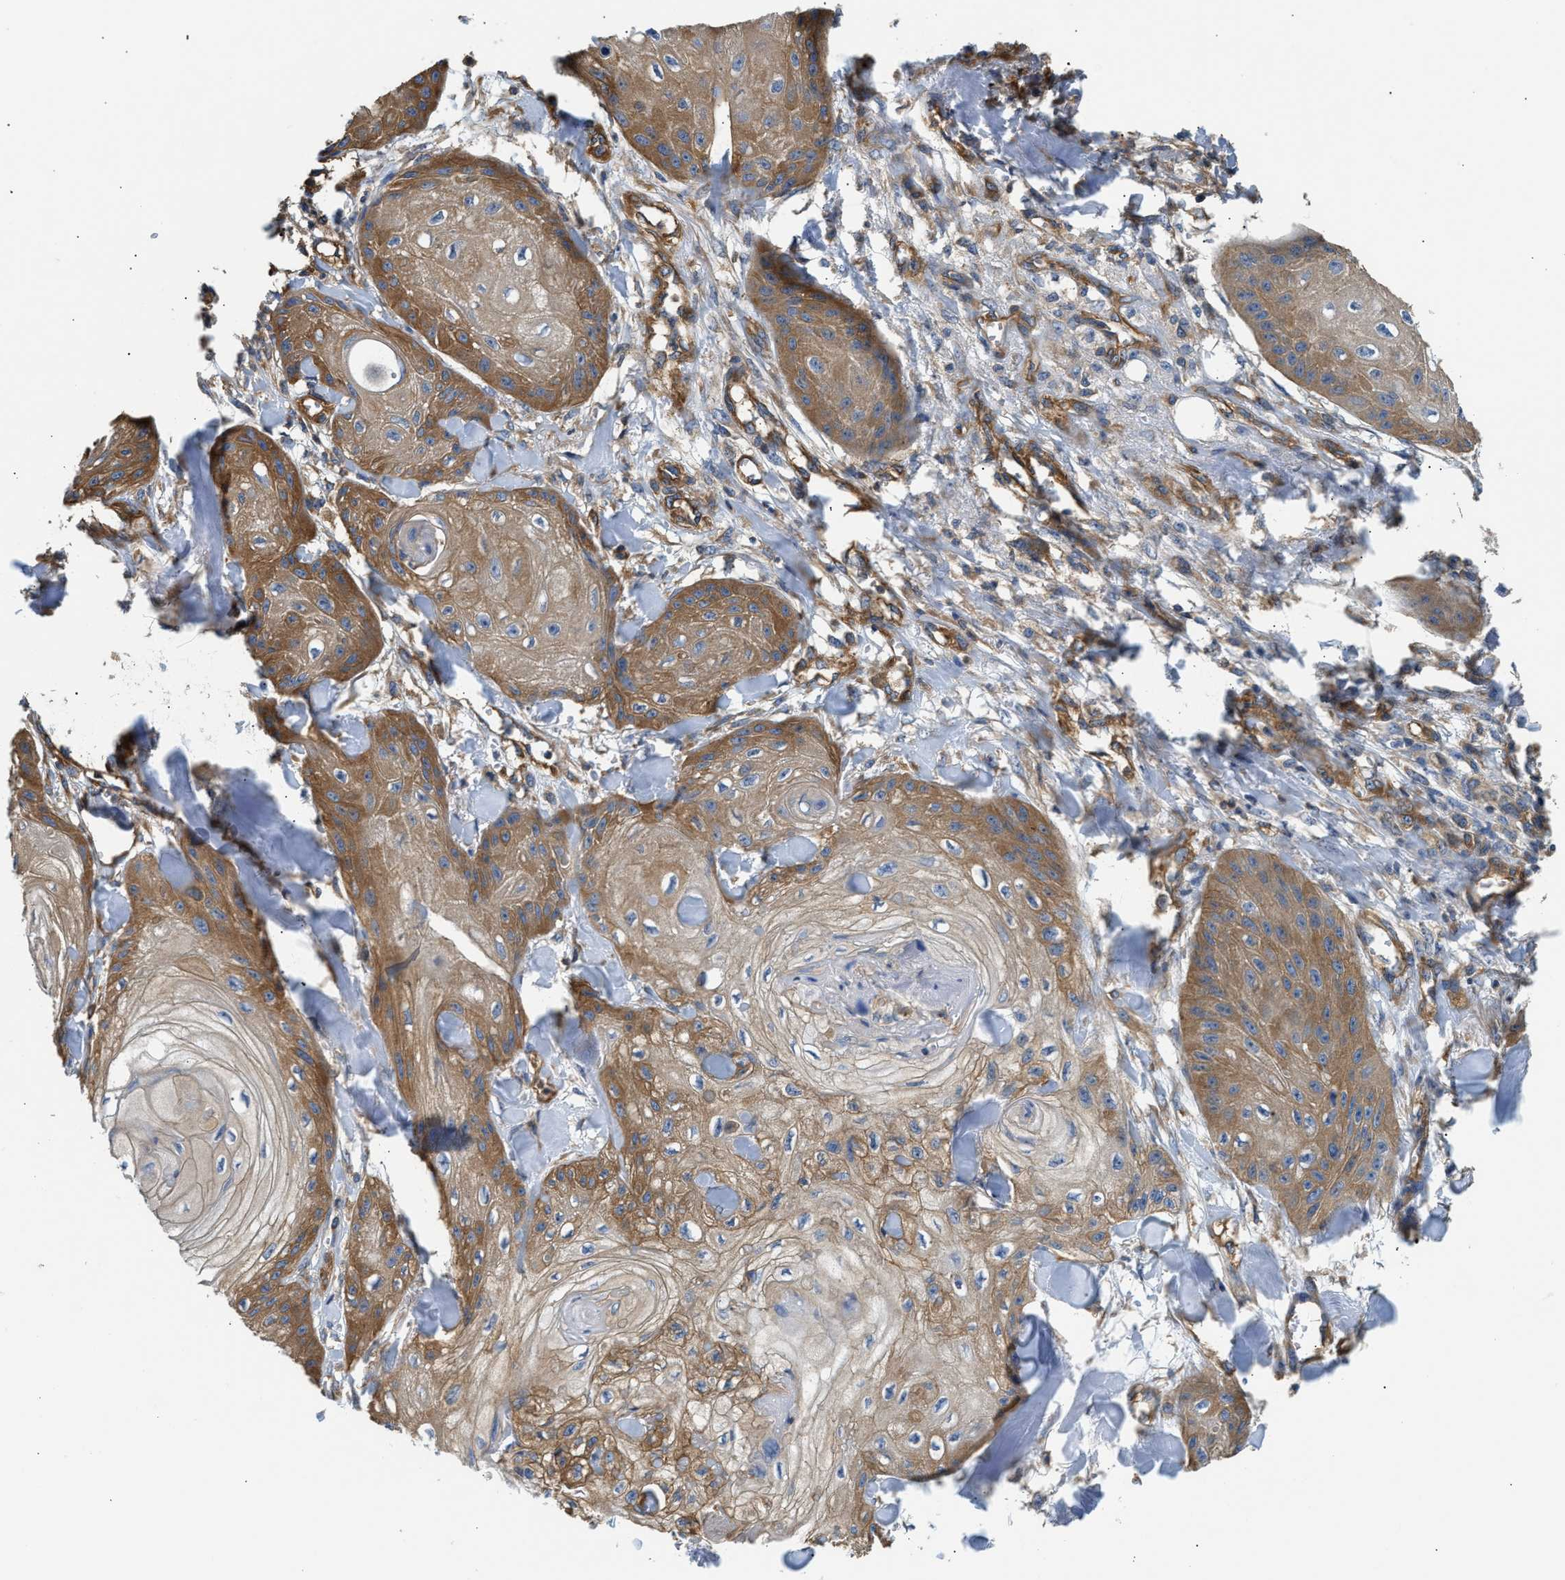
{"staining": {"intensity": "moderate", "quantity": "25%-75%", "location": "cytoplasmic/membranous"}, "tissue": "skin cancer", "cell_type": "Tumor cells", "image_type": "cancer", "snomed": [{"axis": "morphology", "description": "Squamous cell carcinoma, NOS"}, {"axis": "topography", "description": "Skin"}], "caption": "A brown stain highlights moderate cytoplasmic/membranous positivity of a protein in skin cancer tumor cells.", "gene": "SAMD9L", "patient": {"sex": "male", "age": 74}}